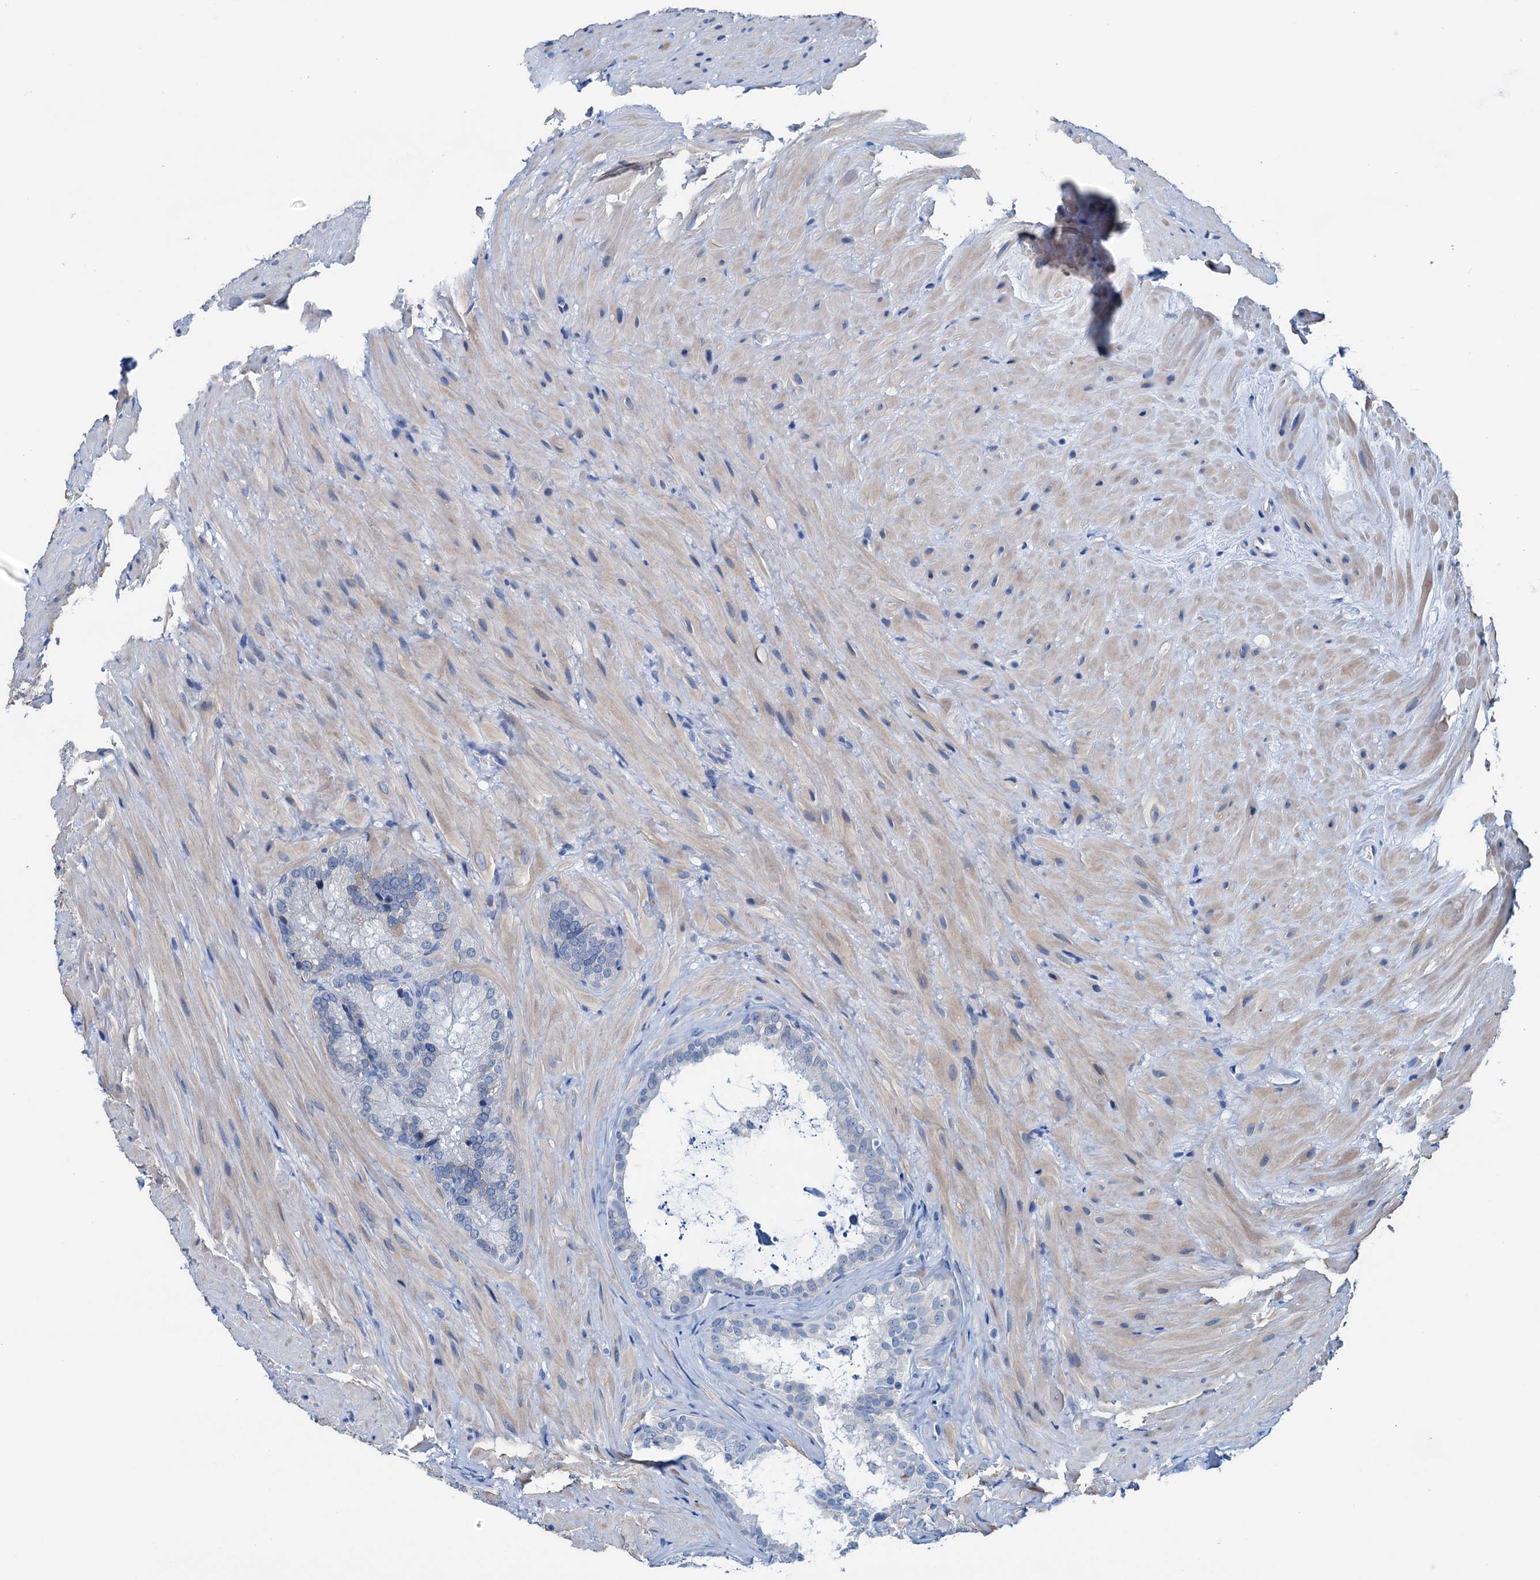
{"staining": {"intensity": "negative", "quantity": "none", "location": "none"}, "tissue": "seminal vesicle", "cell_type": "Glandular cells", "image_type": "normal", "snomed": [{"axis": "morphology", "description": "Normal tissue, NOS"}, {"axis": "topography", "description": "Seminal veicle"}], "caption": "DAB (3,3'-diaminobenzidine) immunohistochemical staining of benign seminal vesicle shows no significant expression in glandular cells. (DAB immunohistochemistry with hematoxylin counter stain).", "gene": "KNDC1", "patient": {"sex": "male", "age": 62}}